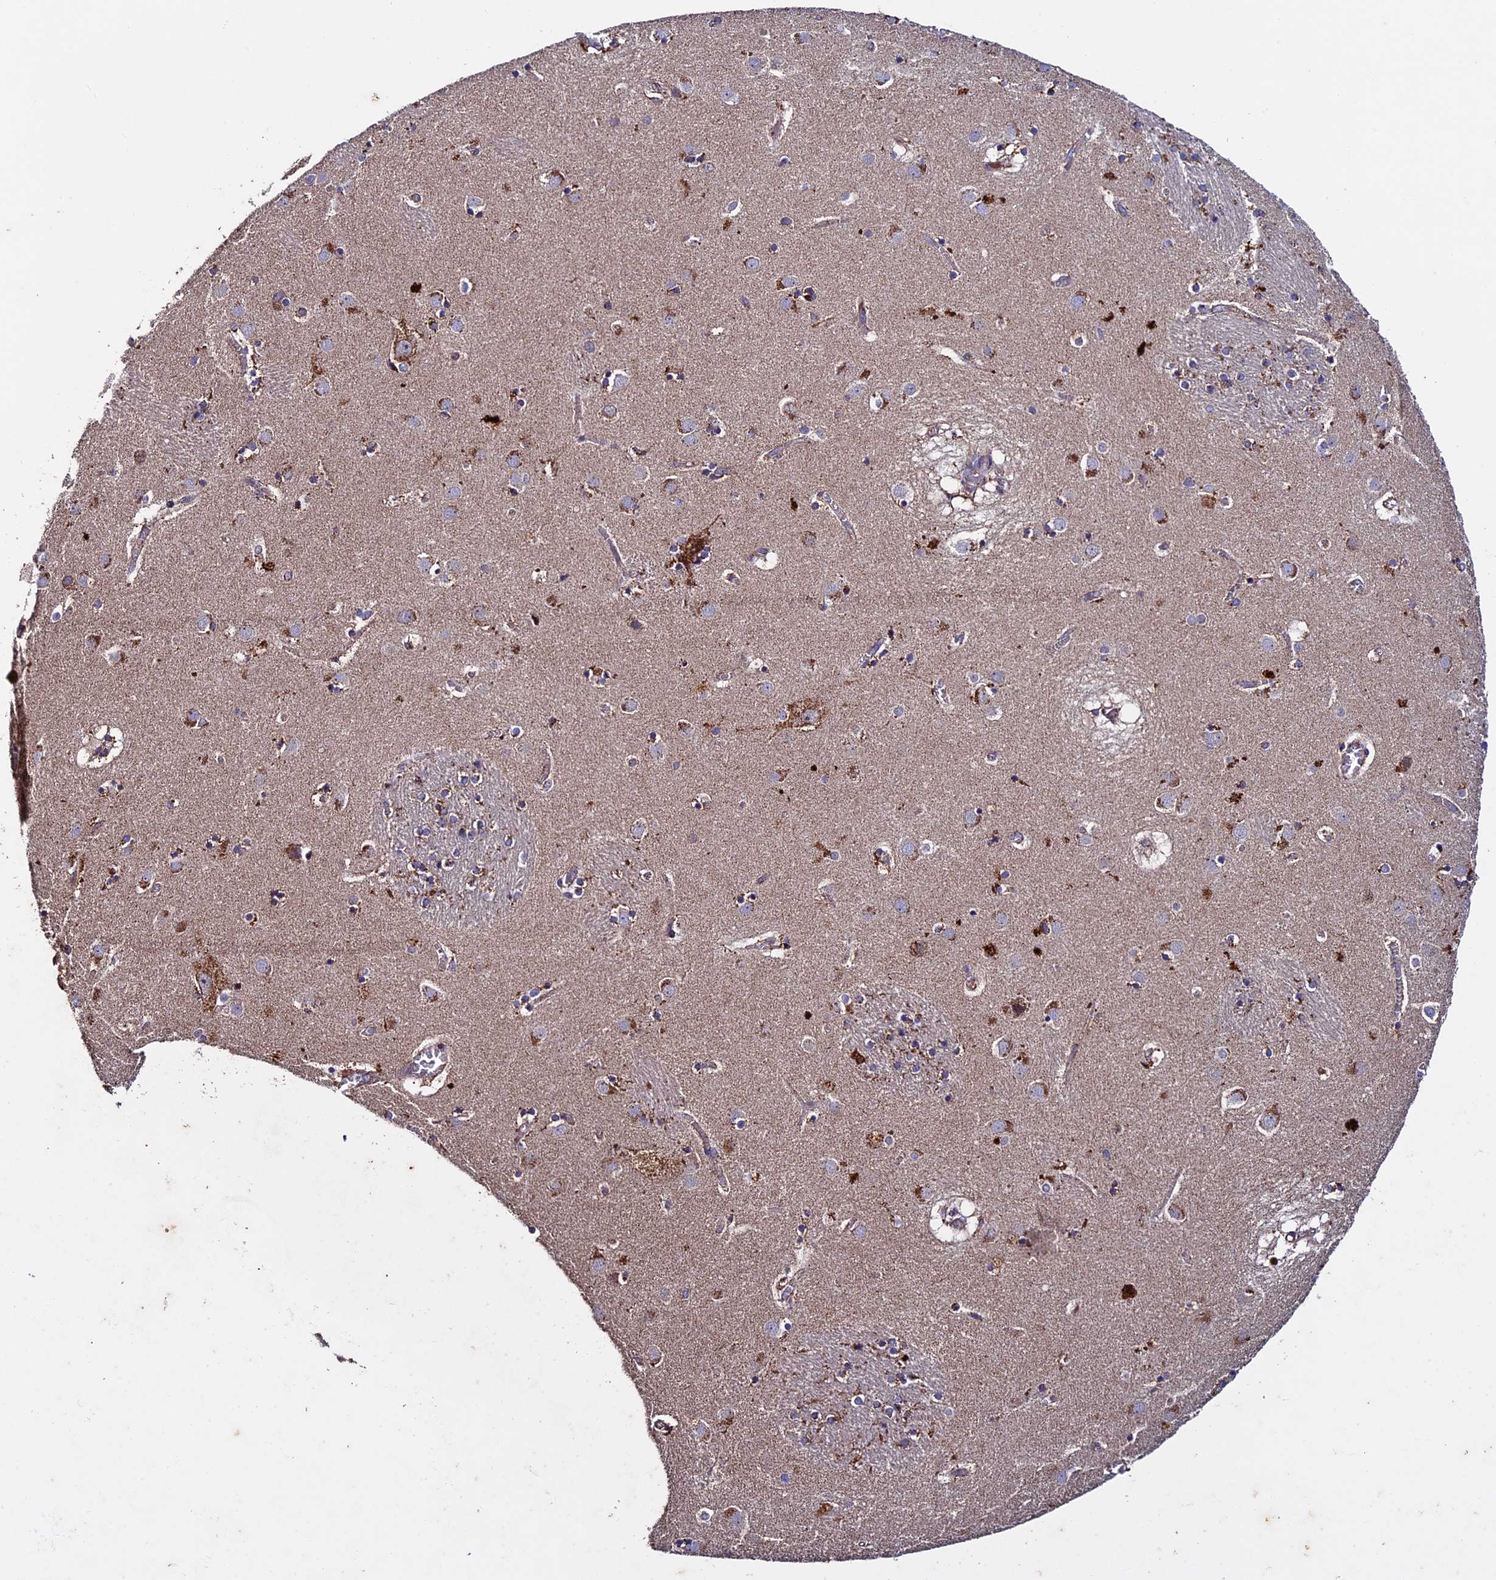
{"staining": {"intensity": "moderate", "quantity": "<25%", "location": "cytoplasmic/membranous"}, "tissue": "caudate", "cell_type": "Glial cells", "image_type": "normal", "snomed": [{"axis": "morphology", "description": "Normal tissue, NOS"}, {"axis": "topography", "description": "Lateral ventricle wall"}], "caption": "Human caudate stained with a brown dye exhibits moderate cytoplasmic/membranous positive positivity in approximately <25% of glial cells.", "gene": "RNF17", "patient": {"sex": "male", "age": 70}}